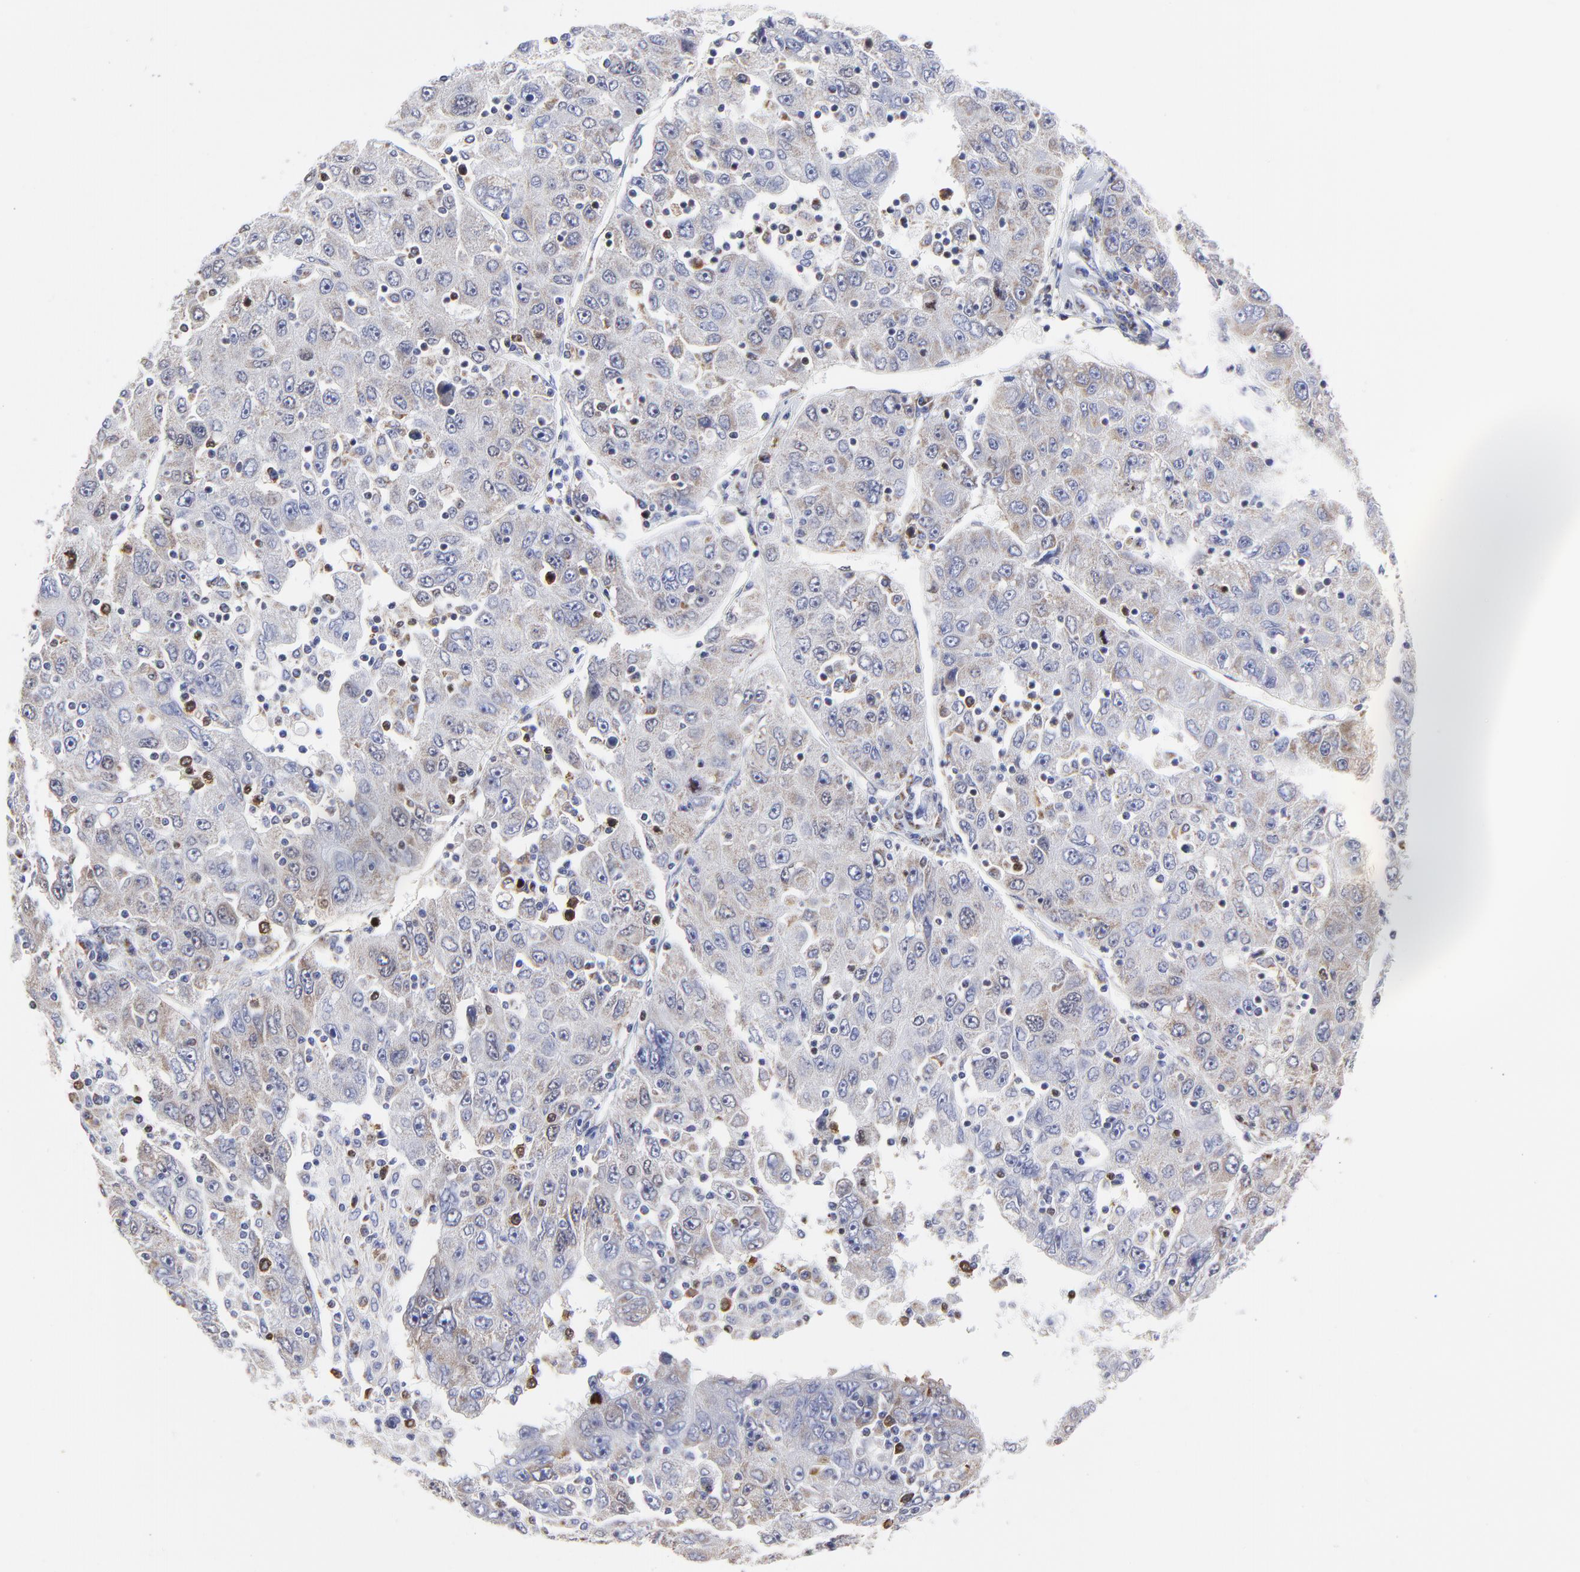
{"staining": {"intensity": "weak", "quantity": "25%-75%", "location": "cytoplasmic/membranous"}, "tissue": "liver cancer", "cell_type": "Tumor cells", "image_type": "cancer", "snomed": [{"axis": "morphology", "description": "Carcinoma, Hepatocellular, NOS"}, {"axis": "topography", "description": "Liver"}], "caption": "About 25%-75% of tumor cells in hepatocellular carcinoma (liver) display weak cytoplasmic/membranous protein positivity as visualized by brown immunohistochemical staining.", "gene": "NCAPH", "patient": {"sex": "male", "age": 49}}